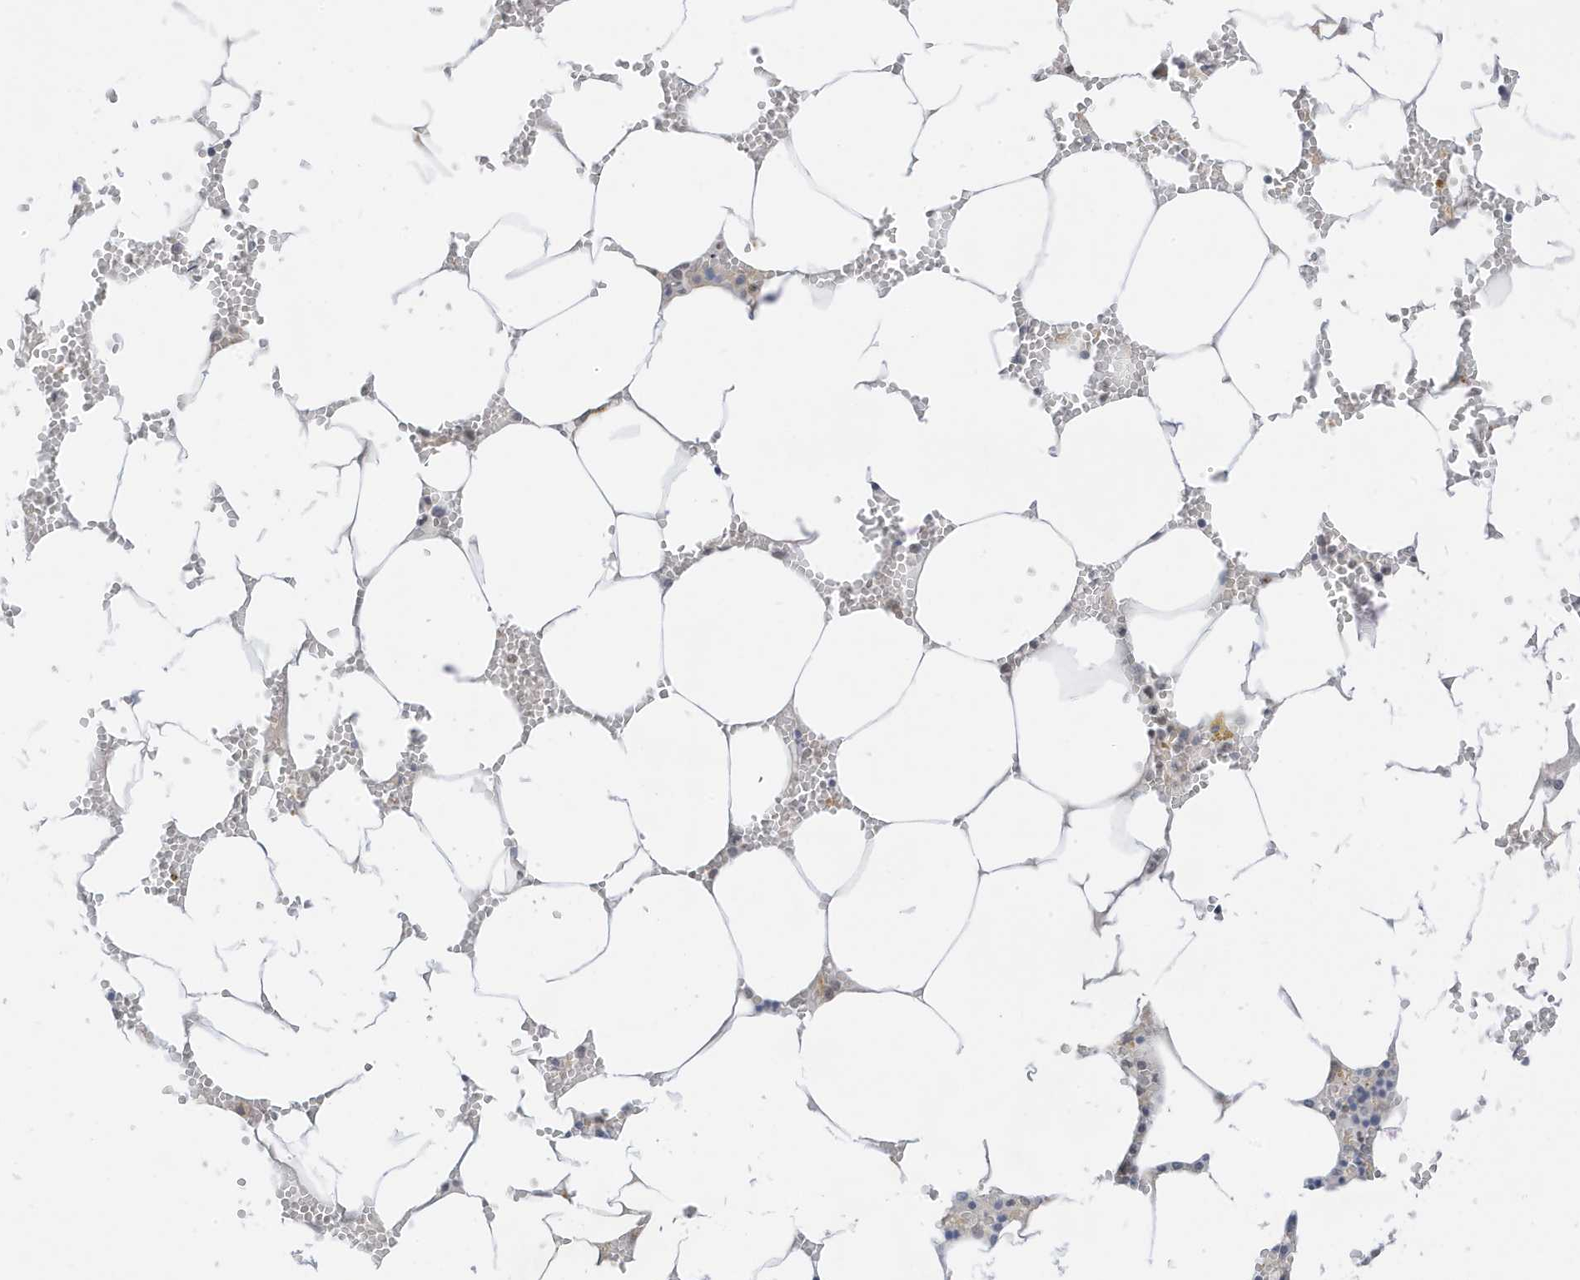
{"staining": {"intensity": "moderate", "quantity": "<25%", "location": "cytoplasmic/membranous,nuclear"}, "tissue": "bone marrow", "cell_type": "Hematopoietic cells", "image_type": "normal", "snomed": [{"axis": "morphology", "description": "Normal tissue, NOS"}, {"axis": "topography", "description": "Bone marrow"}], "caption": "Immunohistochemical staining of benign human bone marrow displays low levels of moderate cytoplasmic/membranous,nuclear expression in about <25% of hematopoietic cells. The protein is shown in brown color, while the nuclei are stained blue.", "gene": "MSL3", "patient": {"sex": "male", "age": 70}}